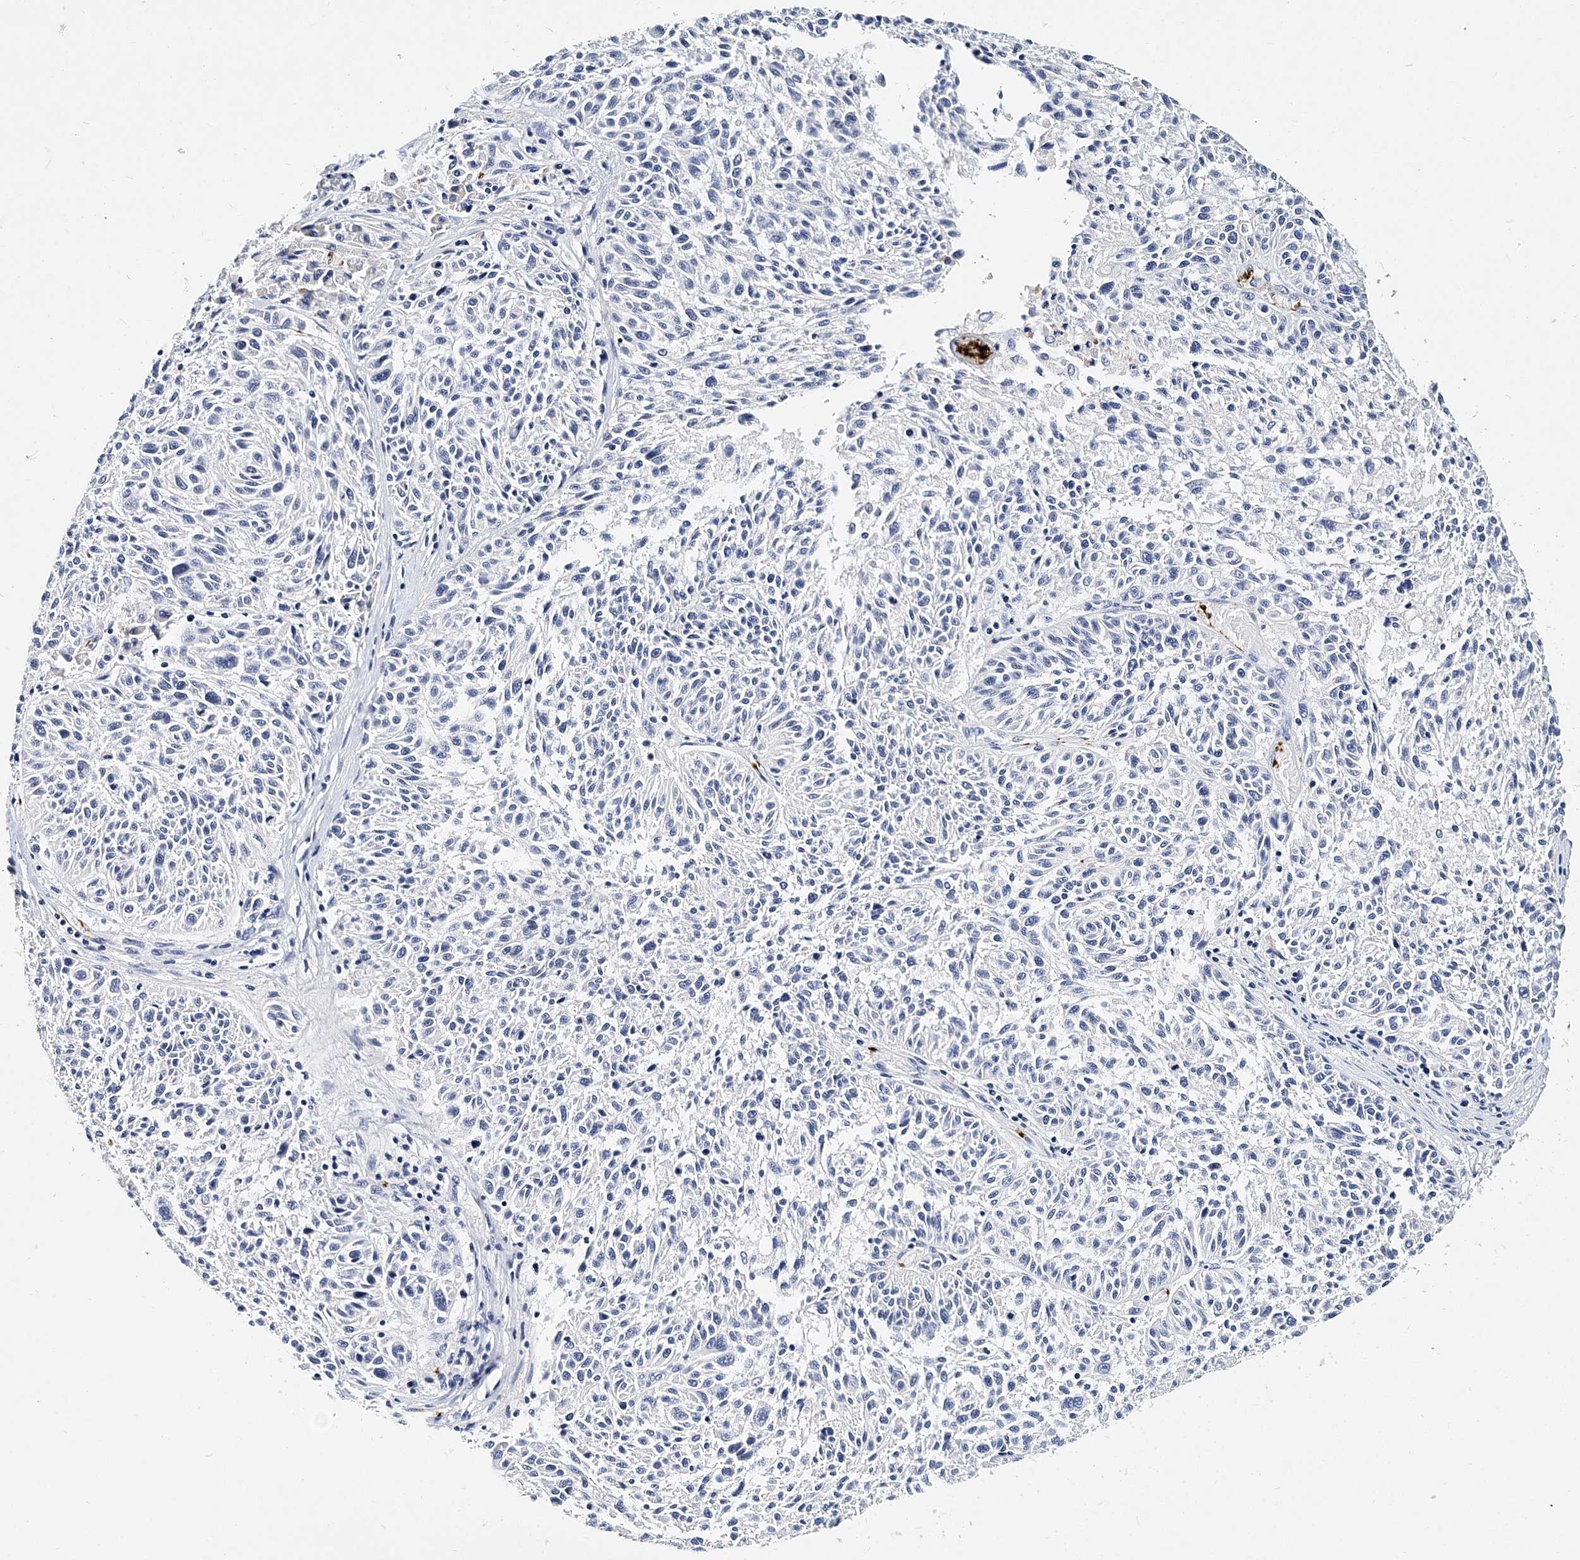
{"staining": {"intensity": "negative", "quantity": "none", "location": "none"}, "tissue": "melanoma", "cell_type": "Tumor cells", "image_type": "cancer", "snomed": [{"axis": "morphology", "description": "Malignant melanoma, NOS"}, {"axis": "topography", "description": "Skin"}], "caption": "Image shows no protein expression in tumor cells of malignant melanoma tissue.", "gene": "ITGA2B", "patient": {"sex": "male", "age": 53}}